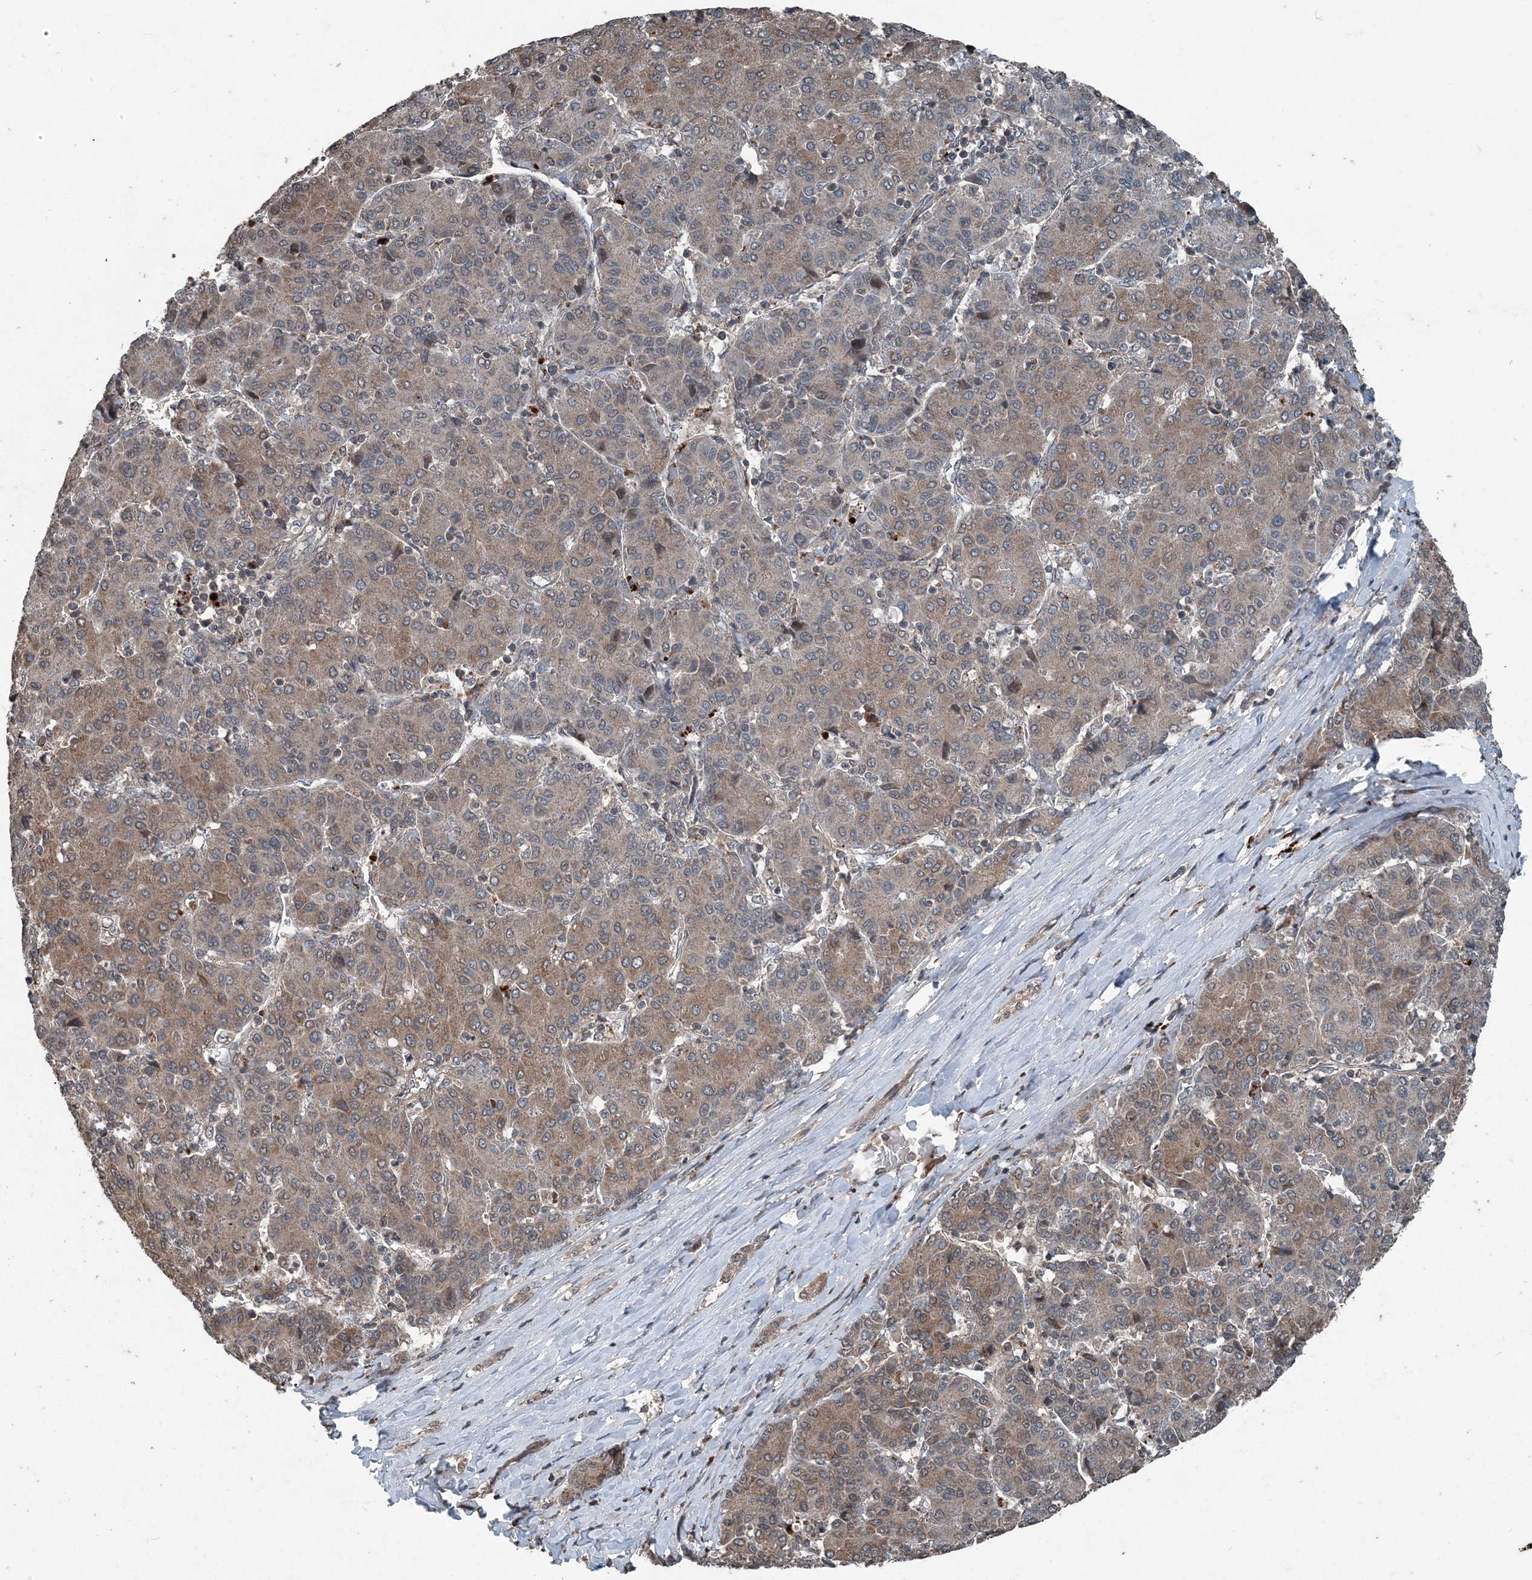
{"staining": {"intensity": "weak", "quantity": ">75%", "location": "cytoplasmic/membranous"}, "tissue": "liver cancer", "cell_type": "Tumor cells", "image_type": "cancer", "snomed": [{"axis": "morphology", "description": "Carcinoma, Hepatocellular, NOS"}, {"axis": "topography", "description": "Liver"}], "caption": "Protein analysis of liver cancer tissue reveals weak cytoplasmic/membranous staining in about >75% of tumor cells.", "gene": "CFL1", "patient": {"sex": "male", "age": 65}}